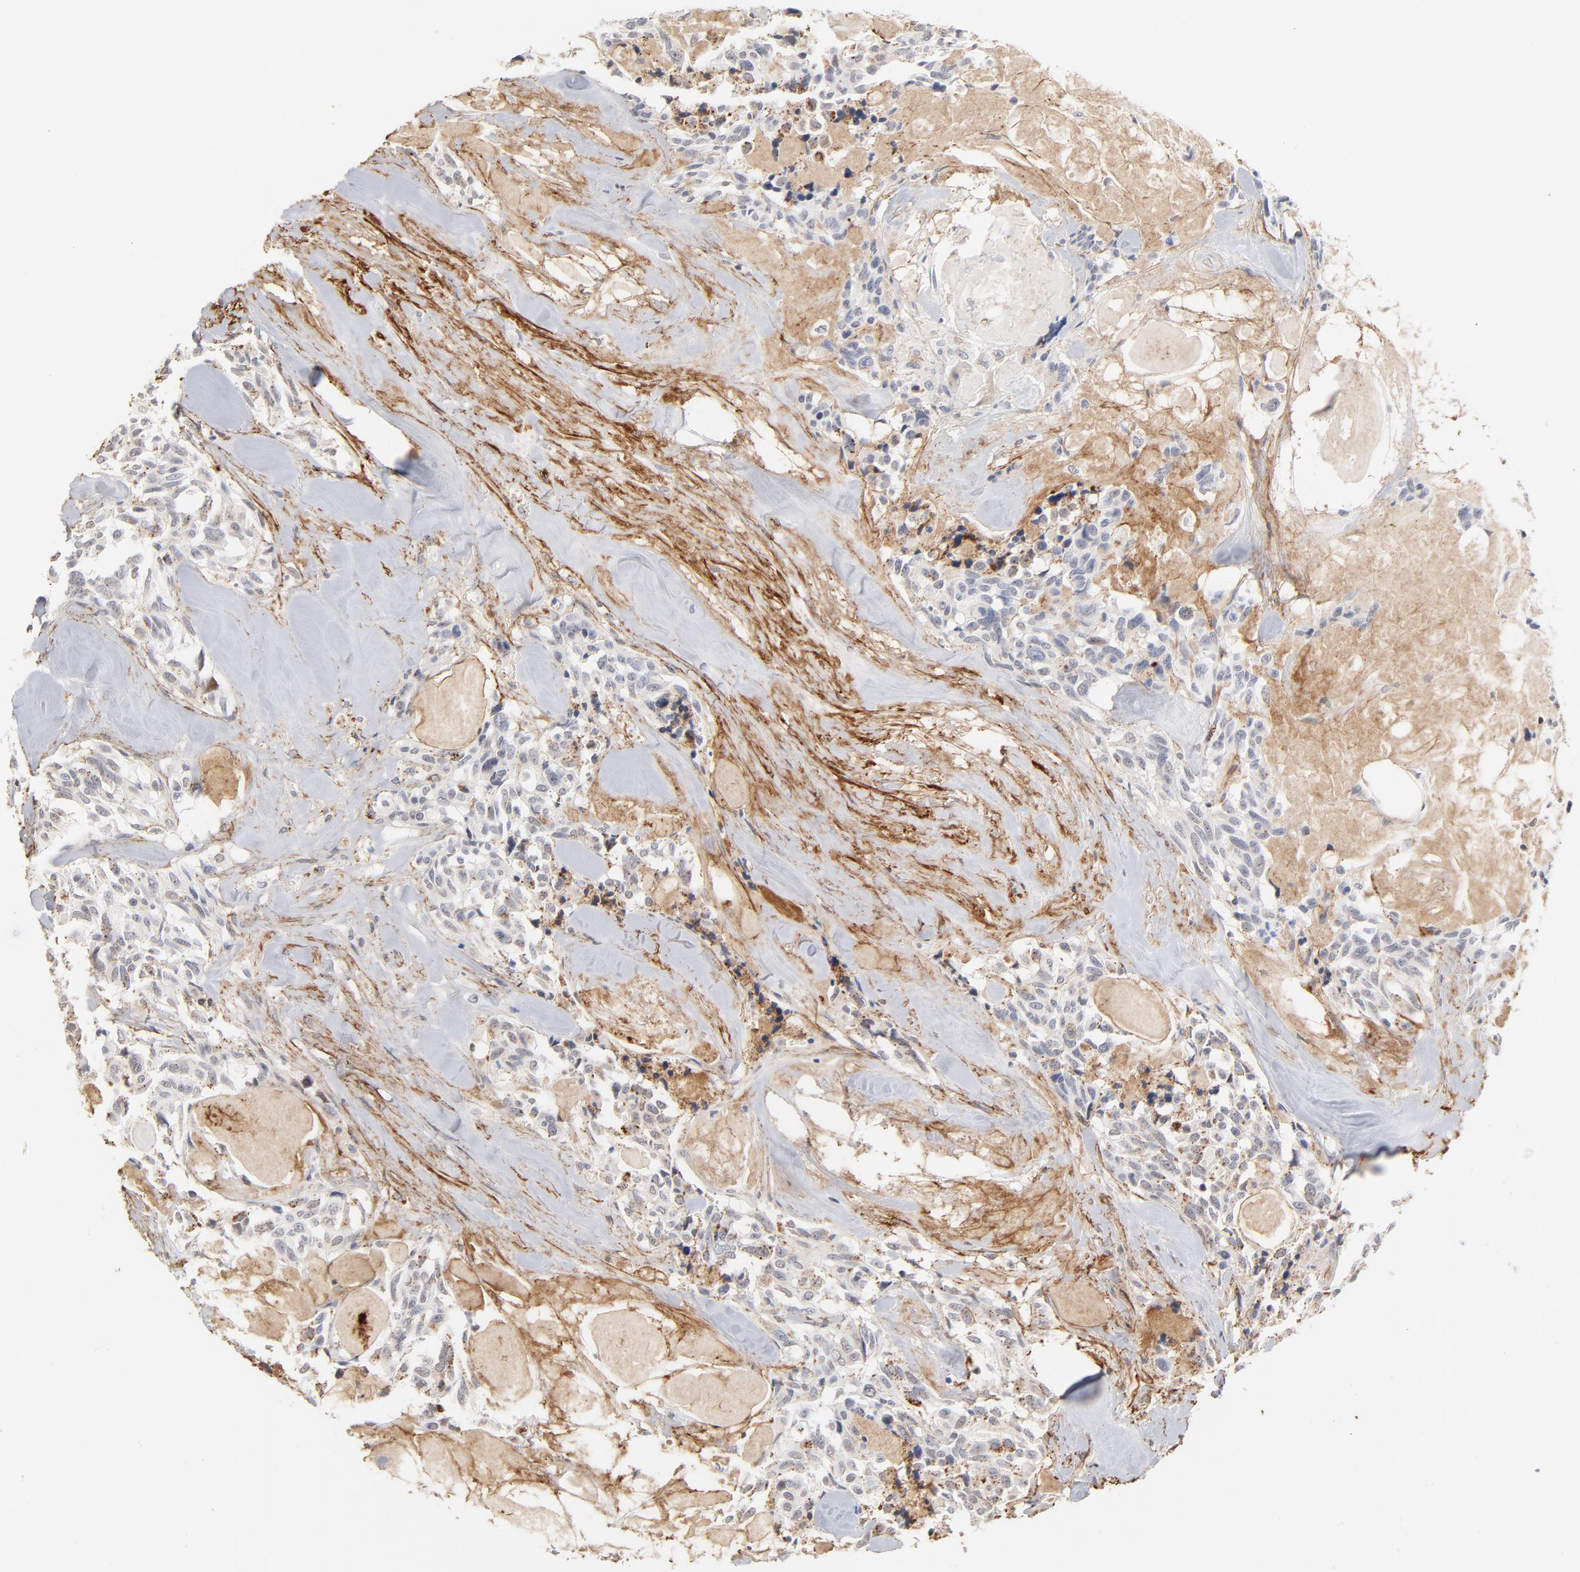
{"staining": {"intensity": "strong", "quantity": ">75%", "location": "cytoplasmic/membranous"}, "tissue": "thyroid cancer", "cell_type": "Tumor cells", "image_type": "cancer", "snomed": [{"axis": "morphology", "description": "Carcinoma, NOS"}, {"axis": "morphology", "description": "Carcinoid, malignant, NOS"}, {"axis": "topography", "description": "Thyroid gland"}], "caption": "The micrograph demonstrates immunohistochemical staining of thyroid malignant carcinoid. There is strong cytoplasmic/membranous positivity is present in approximately >75% of tumor cells.", "gene": "LTBP2", "patient": {"sex": "male", "age": 33}}